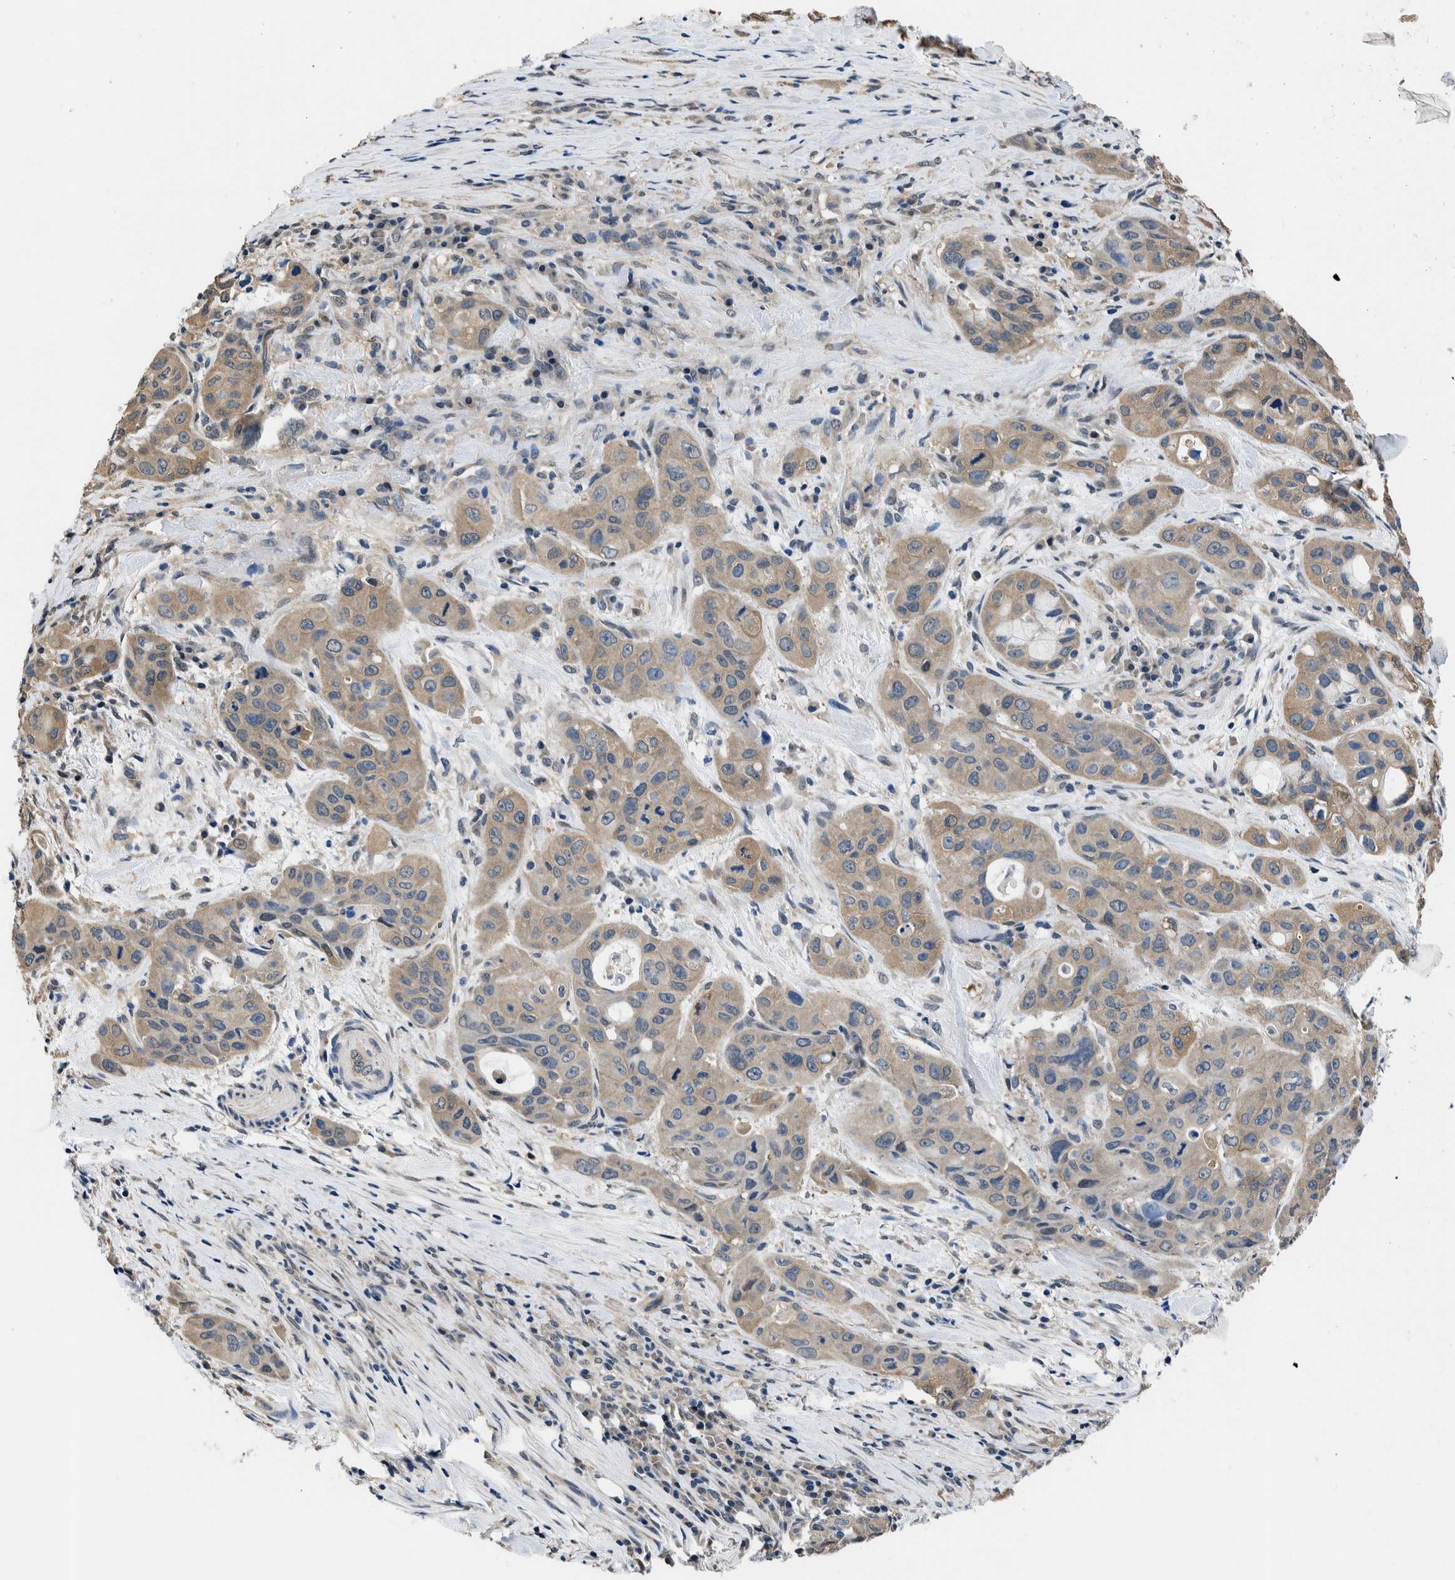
{"staining": {"intensity": "weak", "quantity": ">75%", "location": "cytoplasmic/membranous"}, "tissue": "pancreatic cancer", "cell_type": "Tumor cells", "image_type": "cancer", "snomed": [{"axis": "morphology", "description": "Adenocarcinoma, NOS"}, {"axis": "topography", "description": "Pancreas"}], "caption": "Immunohistochemistry (IHC) image of neoplastic tissue: human pancreatic cancer (adenocarcinoma) stained using immunohistochemistry (IHC) displays low levels of weak protein expression localized specifically in the cytoplasmic/membranous of tumor cells, appearing as a cytoplasmic/membranous brown color.", "gene": "NIBAN2", "patient": {"sex": "male", "age": 53}}